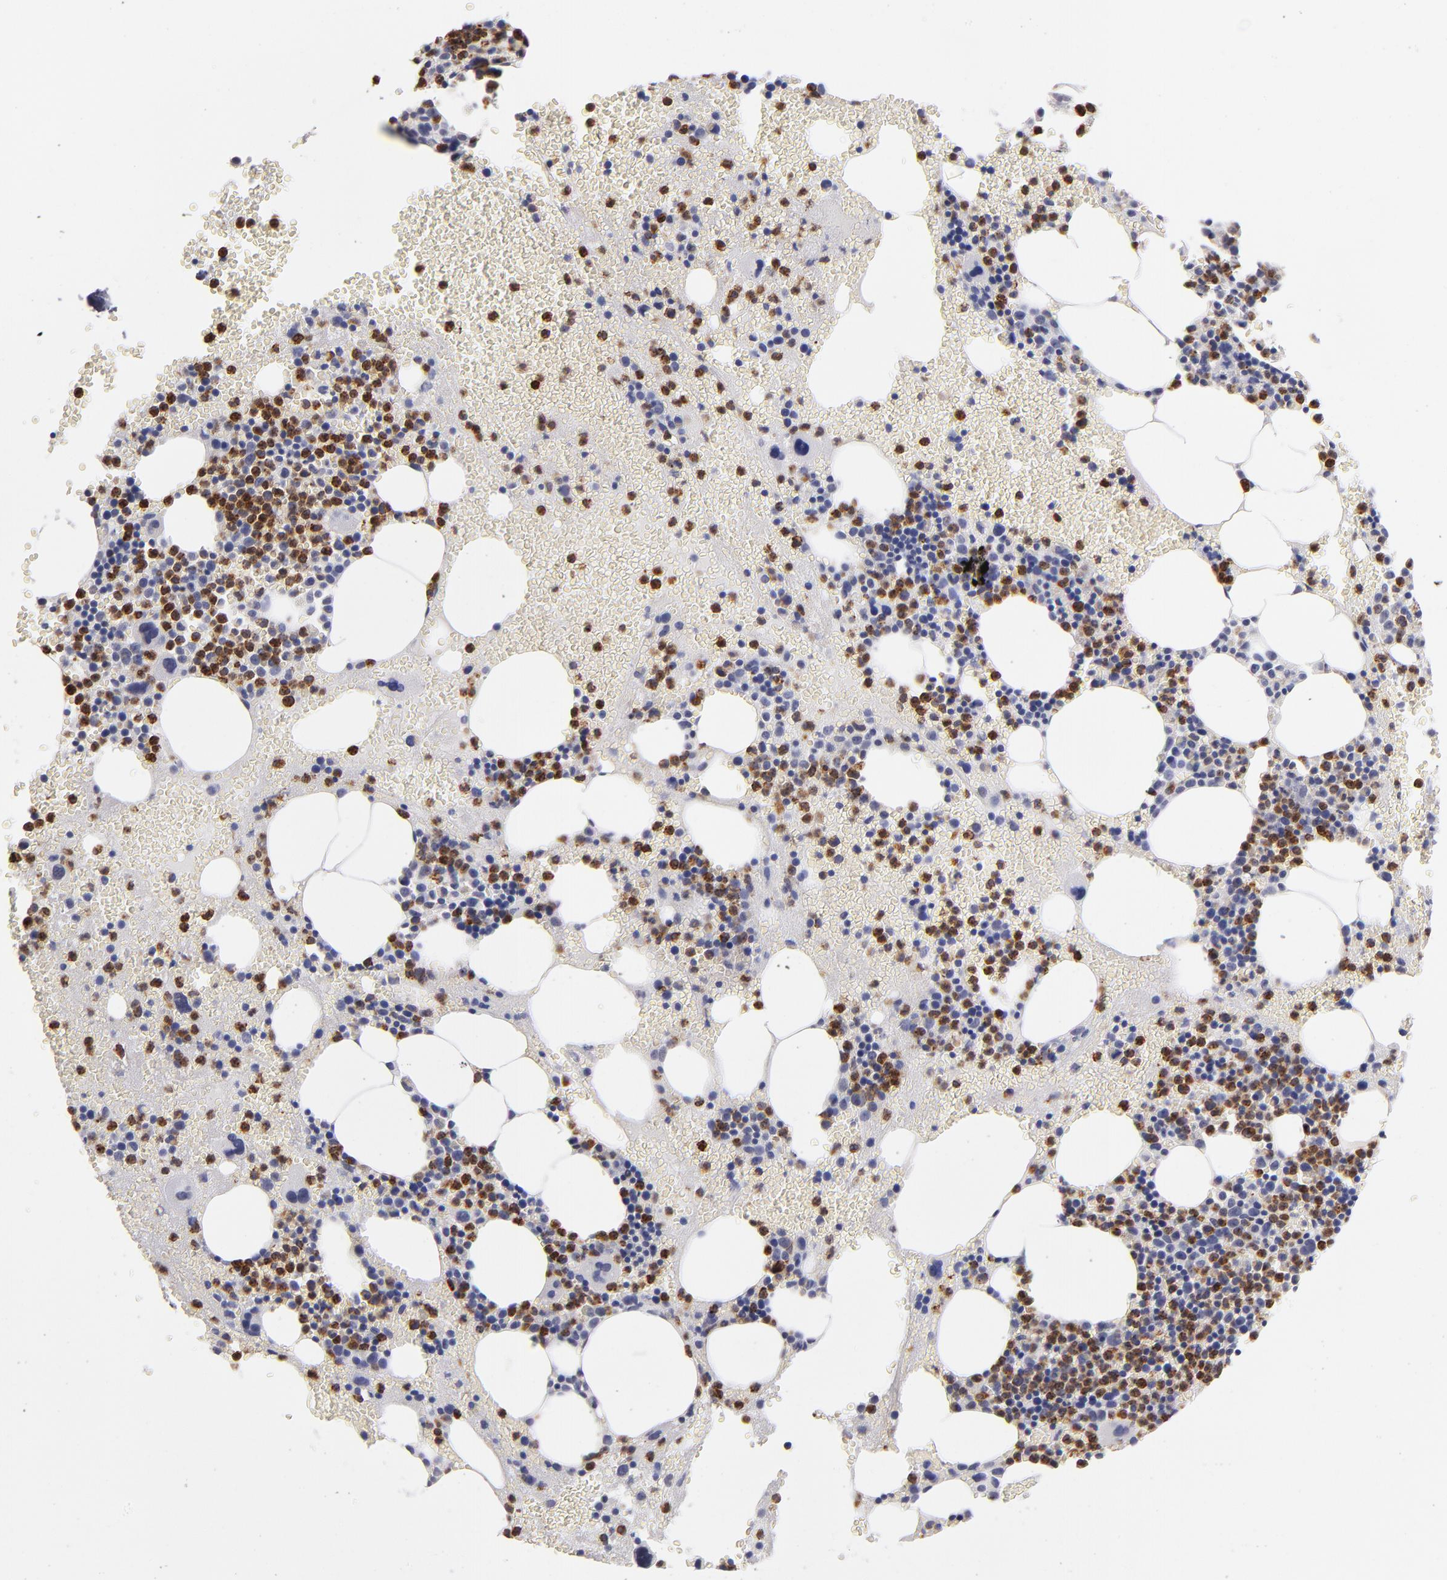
{"staining": {"intensity": "strong", "quantity": "25%-75%", "location": "cytoplasmic/membranous"}, "tissue": "bone marrow", "cell_type": "Hematopoietic cells", "image_type": "normal", "snomed": [{"axis": "morphology", "description": "Normal tissue, NOS"}, {"axis": "topography", "description": "Bone marrow"}], "caption": "The immunohistochemical stain shows strong cytoplasmic/membranous positivity in hematopoietic cells of normal bone marrow.", "gene": "MGAM", "patient": {"sex": "male", "age": 82}}